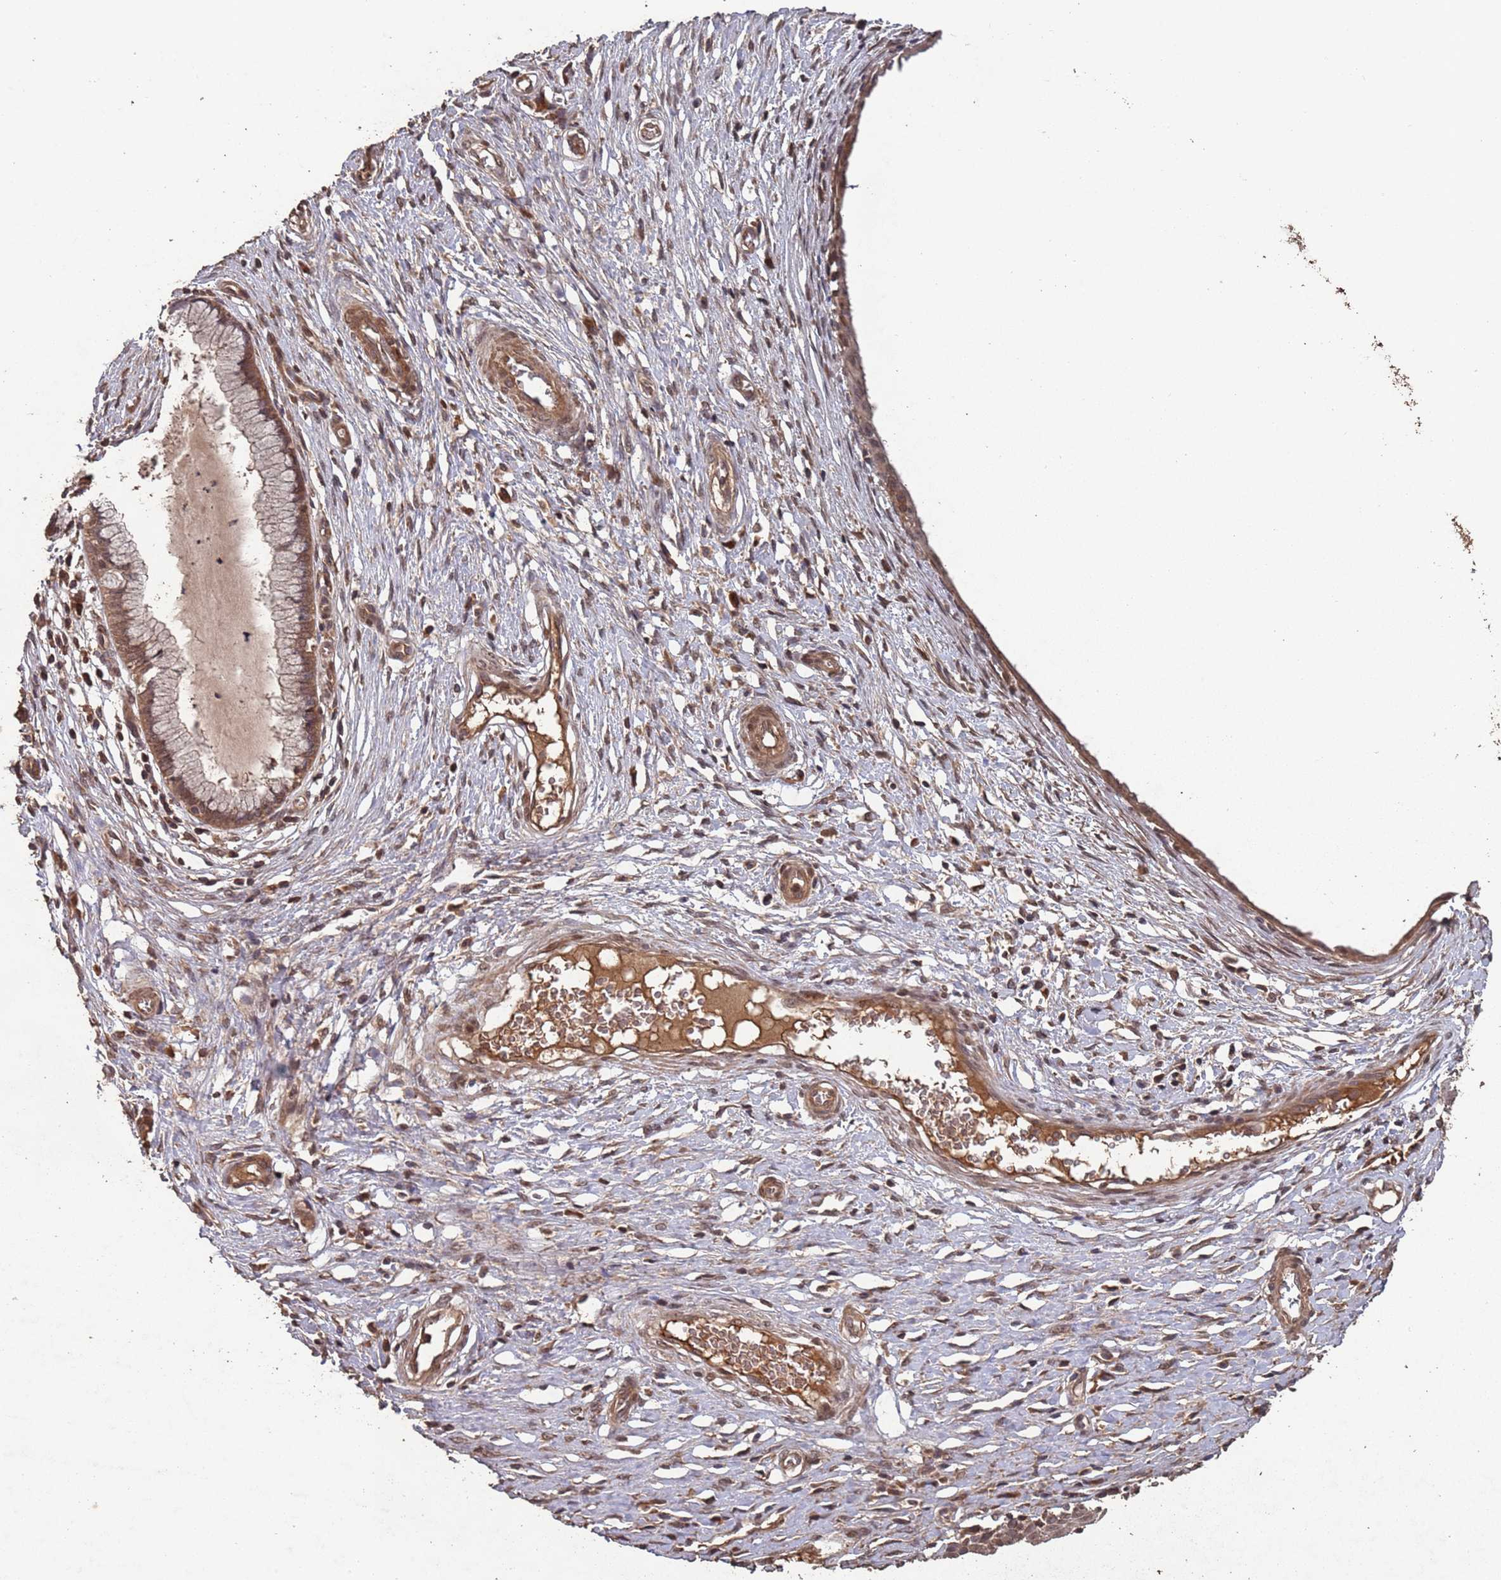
{"staining": {"intensity": "moderate", "quantity": "25%-75%", "location": "cytoplasmic/membranous,nuclear"}, "tissue": "cervix", "cell_type": "Glandular cells", "image_type": "normal", "snomed": [{"axis": "morphology", "description": "Normal tissue, NOS"}, {"axis": "topography", "description": "Cervix"}], "caption": "This micrograph displays benign cervix stained with immunohistochemistry (IHC) to label a protein in brown. The cytoplasmic/membranous,nuclear of glandular cells show moderate positivity for the protein. Nuclei are counter-stained blue.", "gene": "FRAT1", "patient": {"sex": "female", "age": 55}}